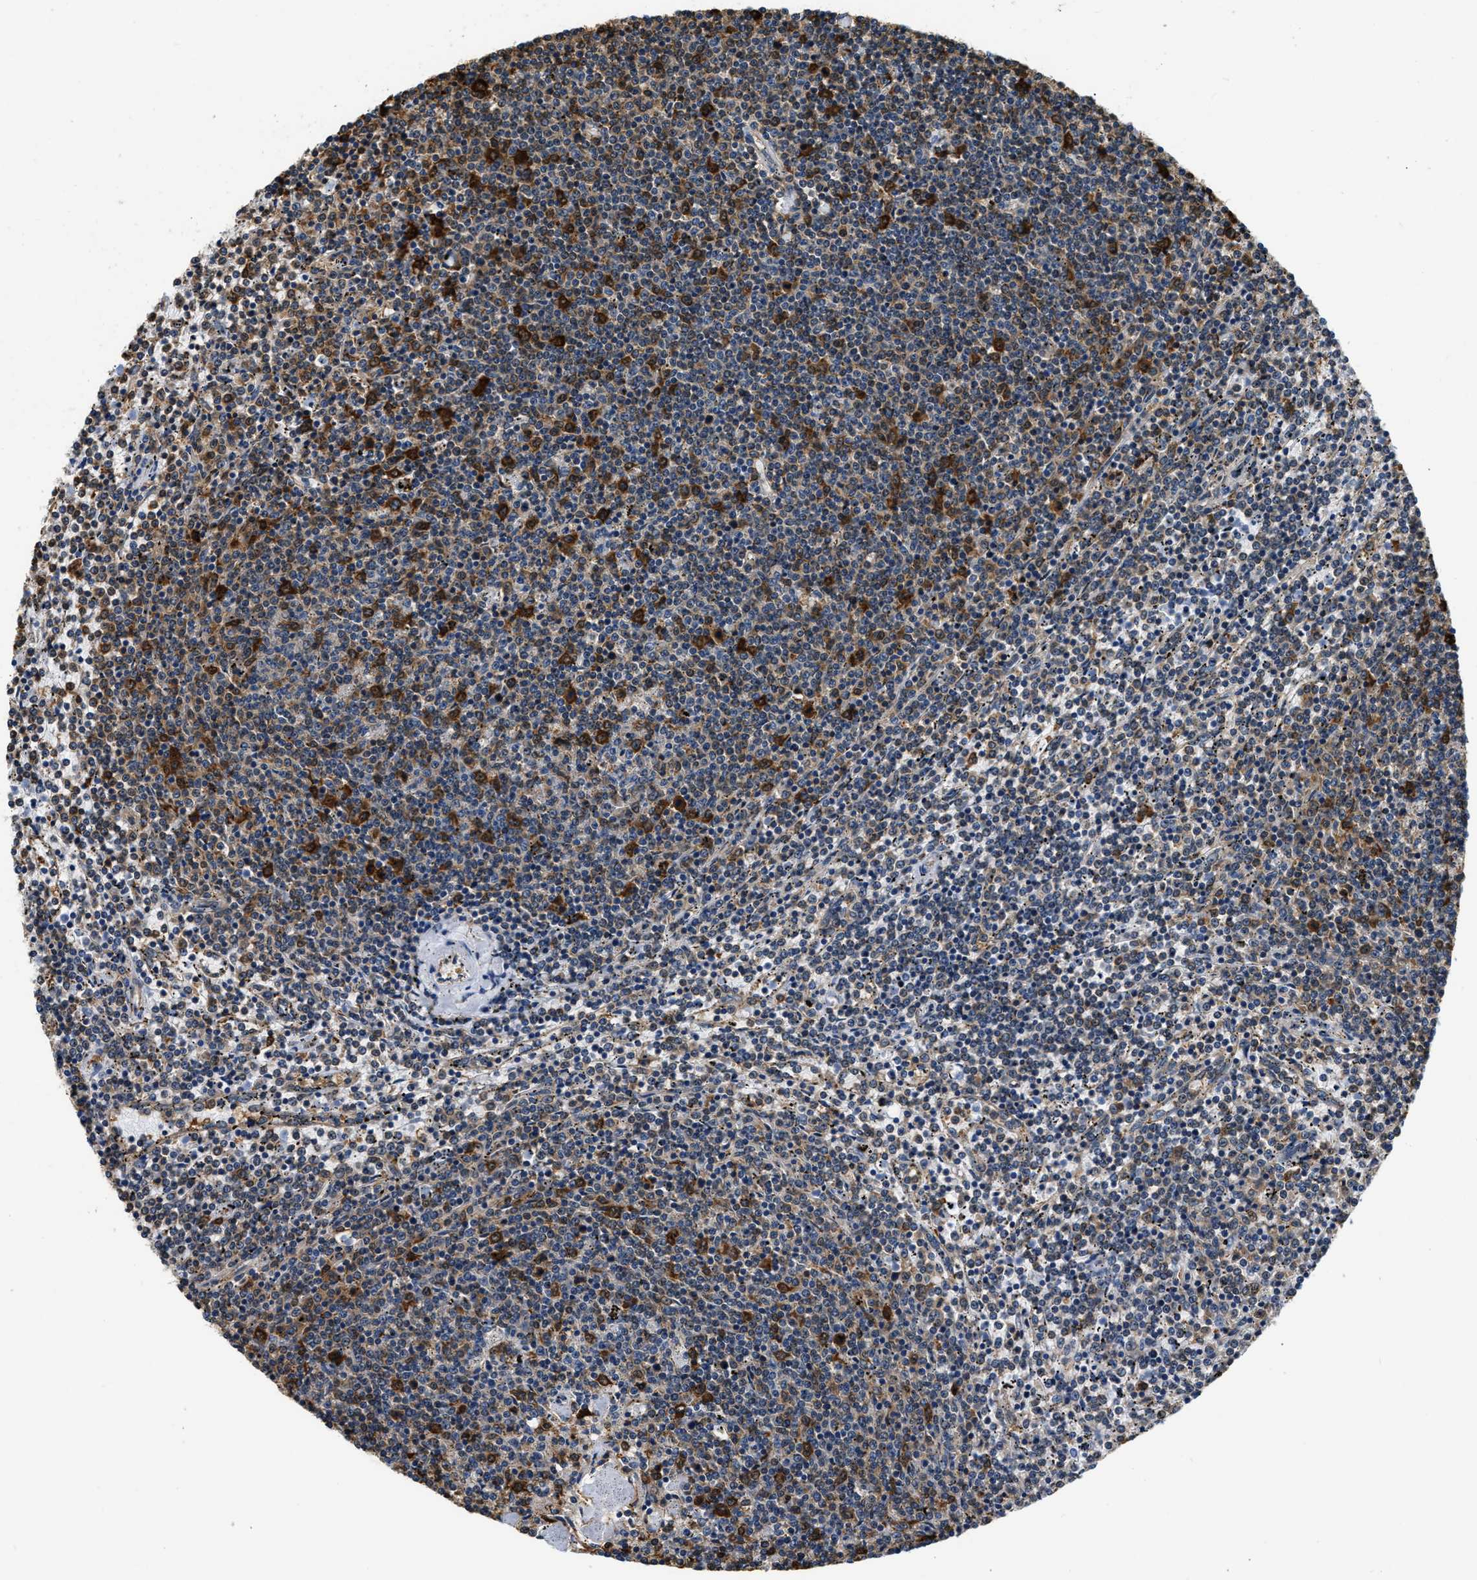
{"staining": {"intensity": "weak", "quantity": "25%-75%", "location": "cytoplasmic/membranous"}, "tissue": "lymphoma", "cell_type": "Tumor cells", "image_type": "cancer", "snomed": [{"axis": "morphology", "description": "Malignant lymphoma, non-Hodgkin's type, Low grade"}, {"axis": "topography", "description": "Spleen"}], "caption": "Protein staining of low-grade malignant lymphoma, non-Hodgkin's type tissue shows weak cytoplasmic/membranous staining in about 25%-75% of tumor cells.", "gene": "PPP2R1B", "patient": {"sex": "female", "age": 50}}